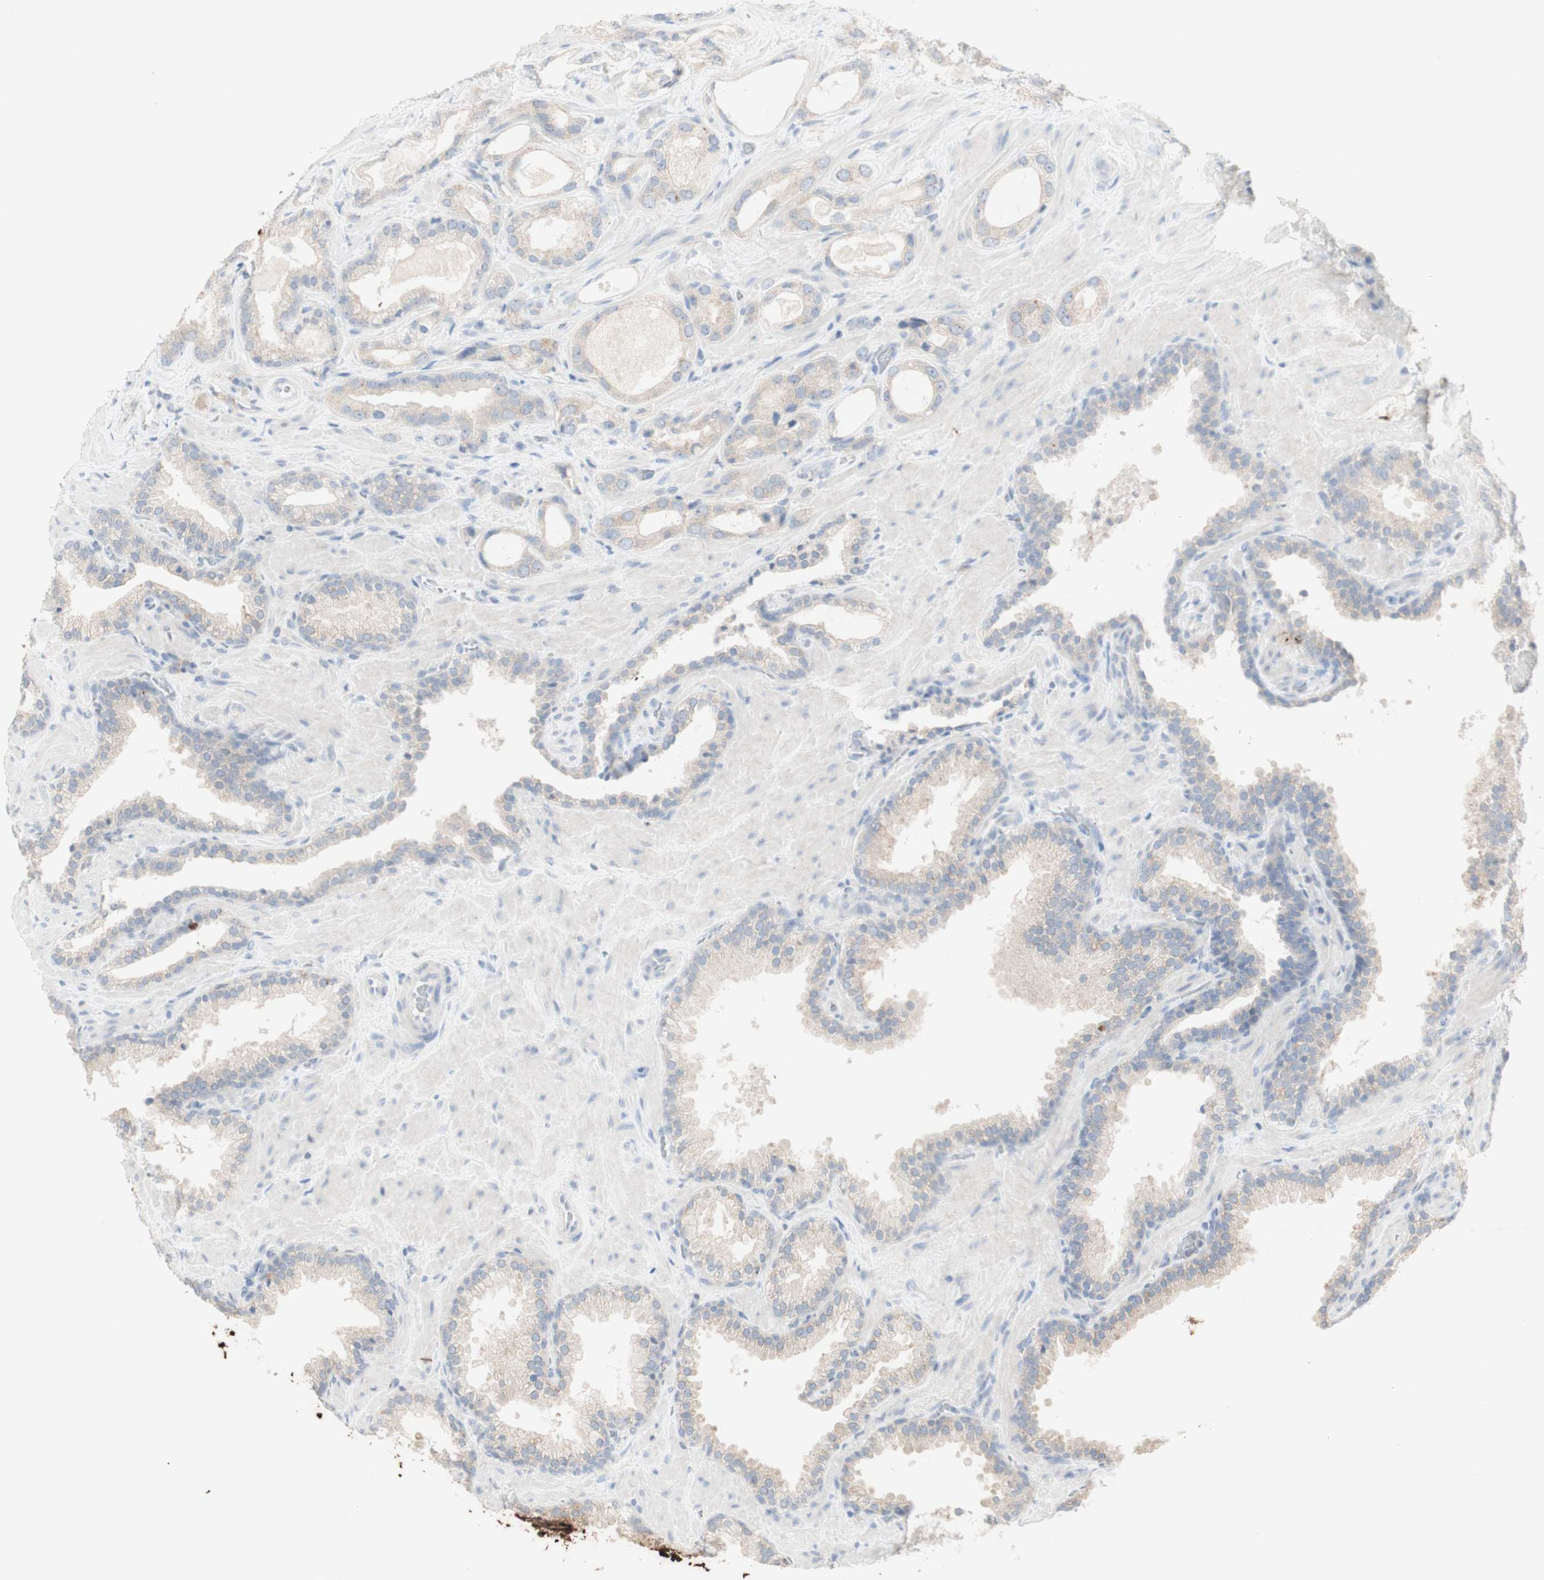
{"staining": {"intensity": "negative", "quantity": "none", "location": "none"}, "tissue": "prostate cancer", "cell_type": "Tumor cells", "image_type": "cancer", "snomed": [{"axis": "morphology", "description": "Adenocarcinoma, High grade"}, {"axis": "topography", "description": "Prostate"}], "caption": "Prostate cancer (high-grade adenocarcinoma) was stained to show a protein in brown. There is no significant staining in tumor cells.", "gene": "ATP6V1B1", "patient": {"sex": "male", "age": 64}}